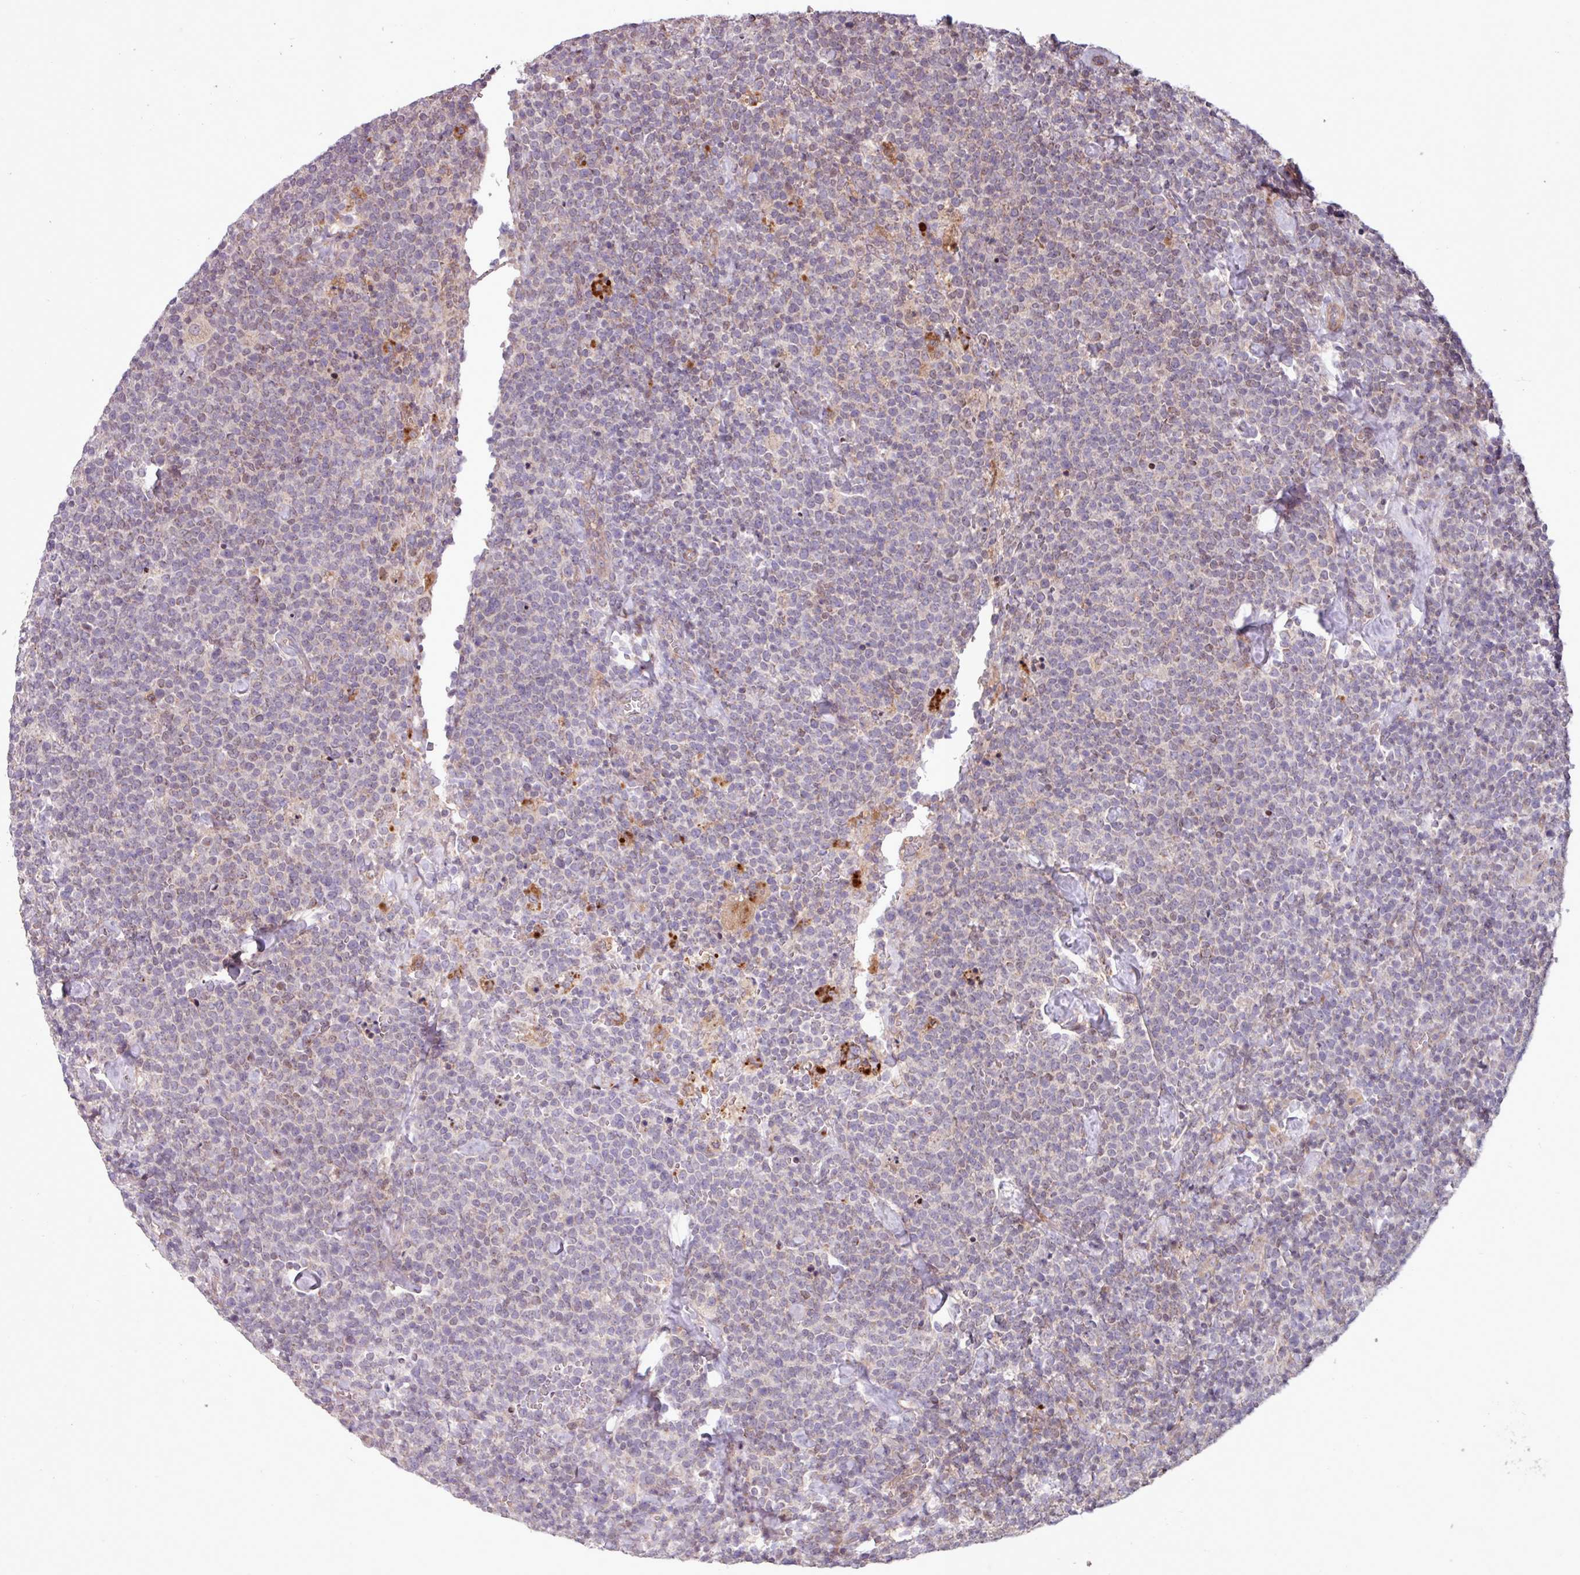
{"staining": {"intensity": "negative", "quantity": "none", "location": "none"}, "tissue": "lymphoma", "cell_type": "Tumor cells", "image_type": "cancer", "snomed": [{"axis": "morphology", "description": "Malignant lymphoma, non-Hodgkin's type, High grade"}, {"axis": "topography", "description": "Lymph node"}], "caption": "The histopathology image shows no staining of tumor cells in lymphoma. (Stains: DAB (3,3'-diaminobenzidine) IHC with hematoxylin counter stain, Microscopy: brightfield microscopy at high magnification).", "gene": "PDPR", "patient": {"sex": "male", "age": 61}}